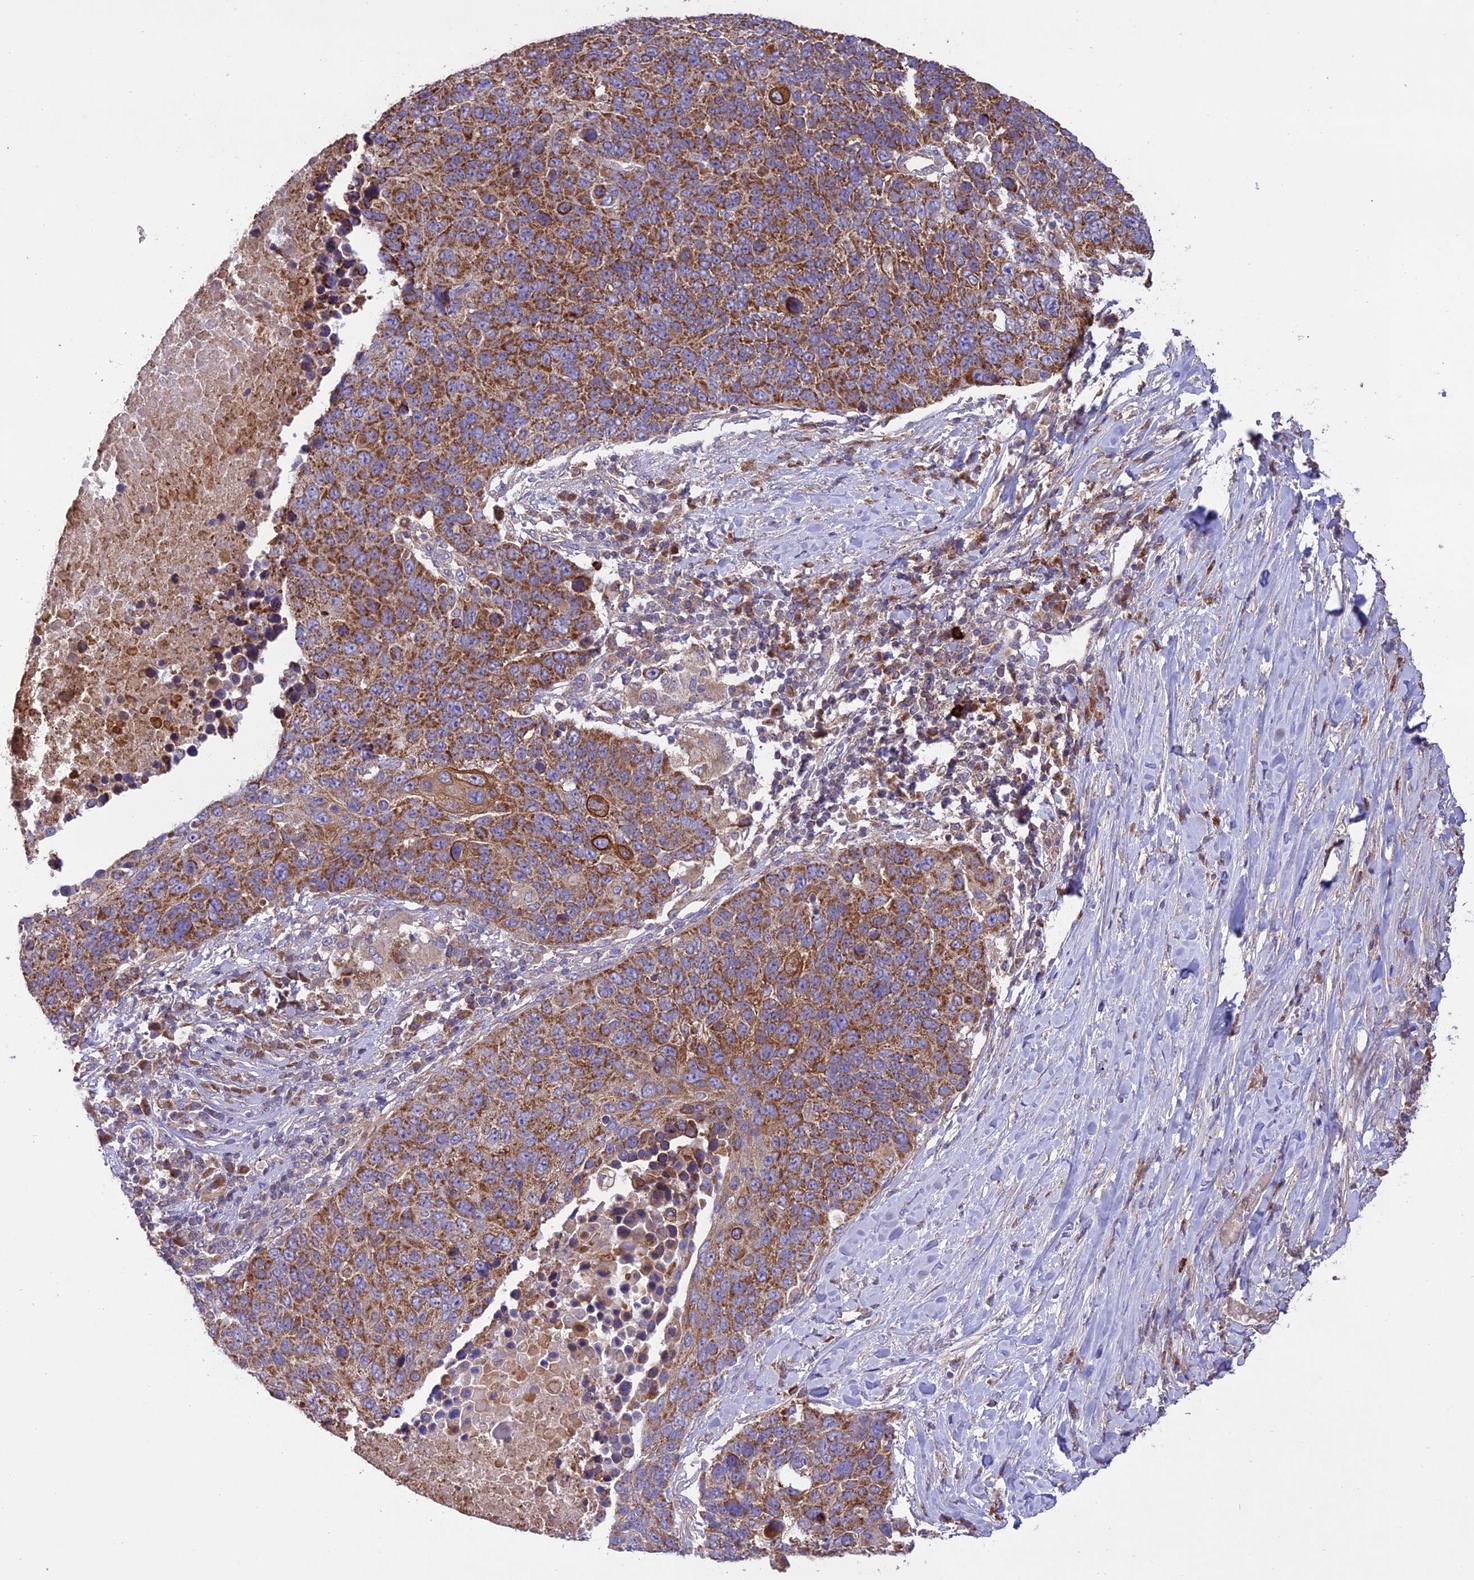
{"staining": {"intensity": "moderate", "quantity": ">75%", "location": "cytoplasmic/membranous"}, "tissue": "lung cancer", "cell_type": "Tumor cells", "image_type": "cancer", "snomed": [{"axis": "morphology", "description": "Normal tissue, NOS"}, {"axis": "morphology", "description": "Squamous cell carcinoma, NOS"}, {"axis": "topography", "description": "Lymph node"}, {"axis": "topography", "description": "Lung"}], "caption": "Tumor cells demonstrate moderate cytoplasmic/membranous staining in about >75% of cells in lung squamous cell carcinoma.", "gene": "NDUFAF1", "patient": {"sex": "male", "age": 66}}